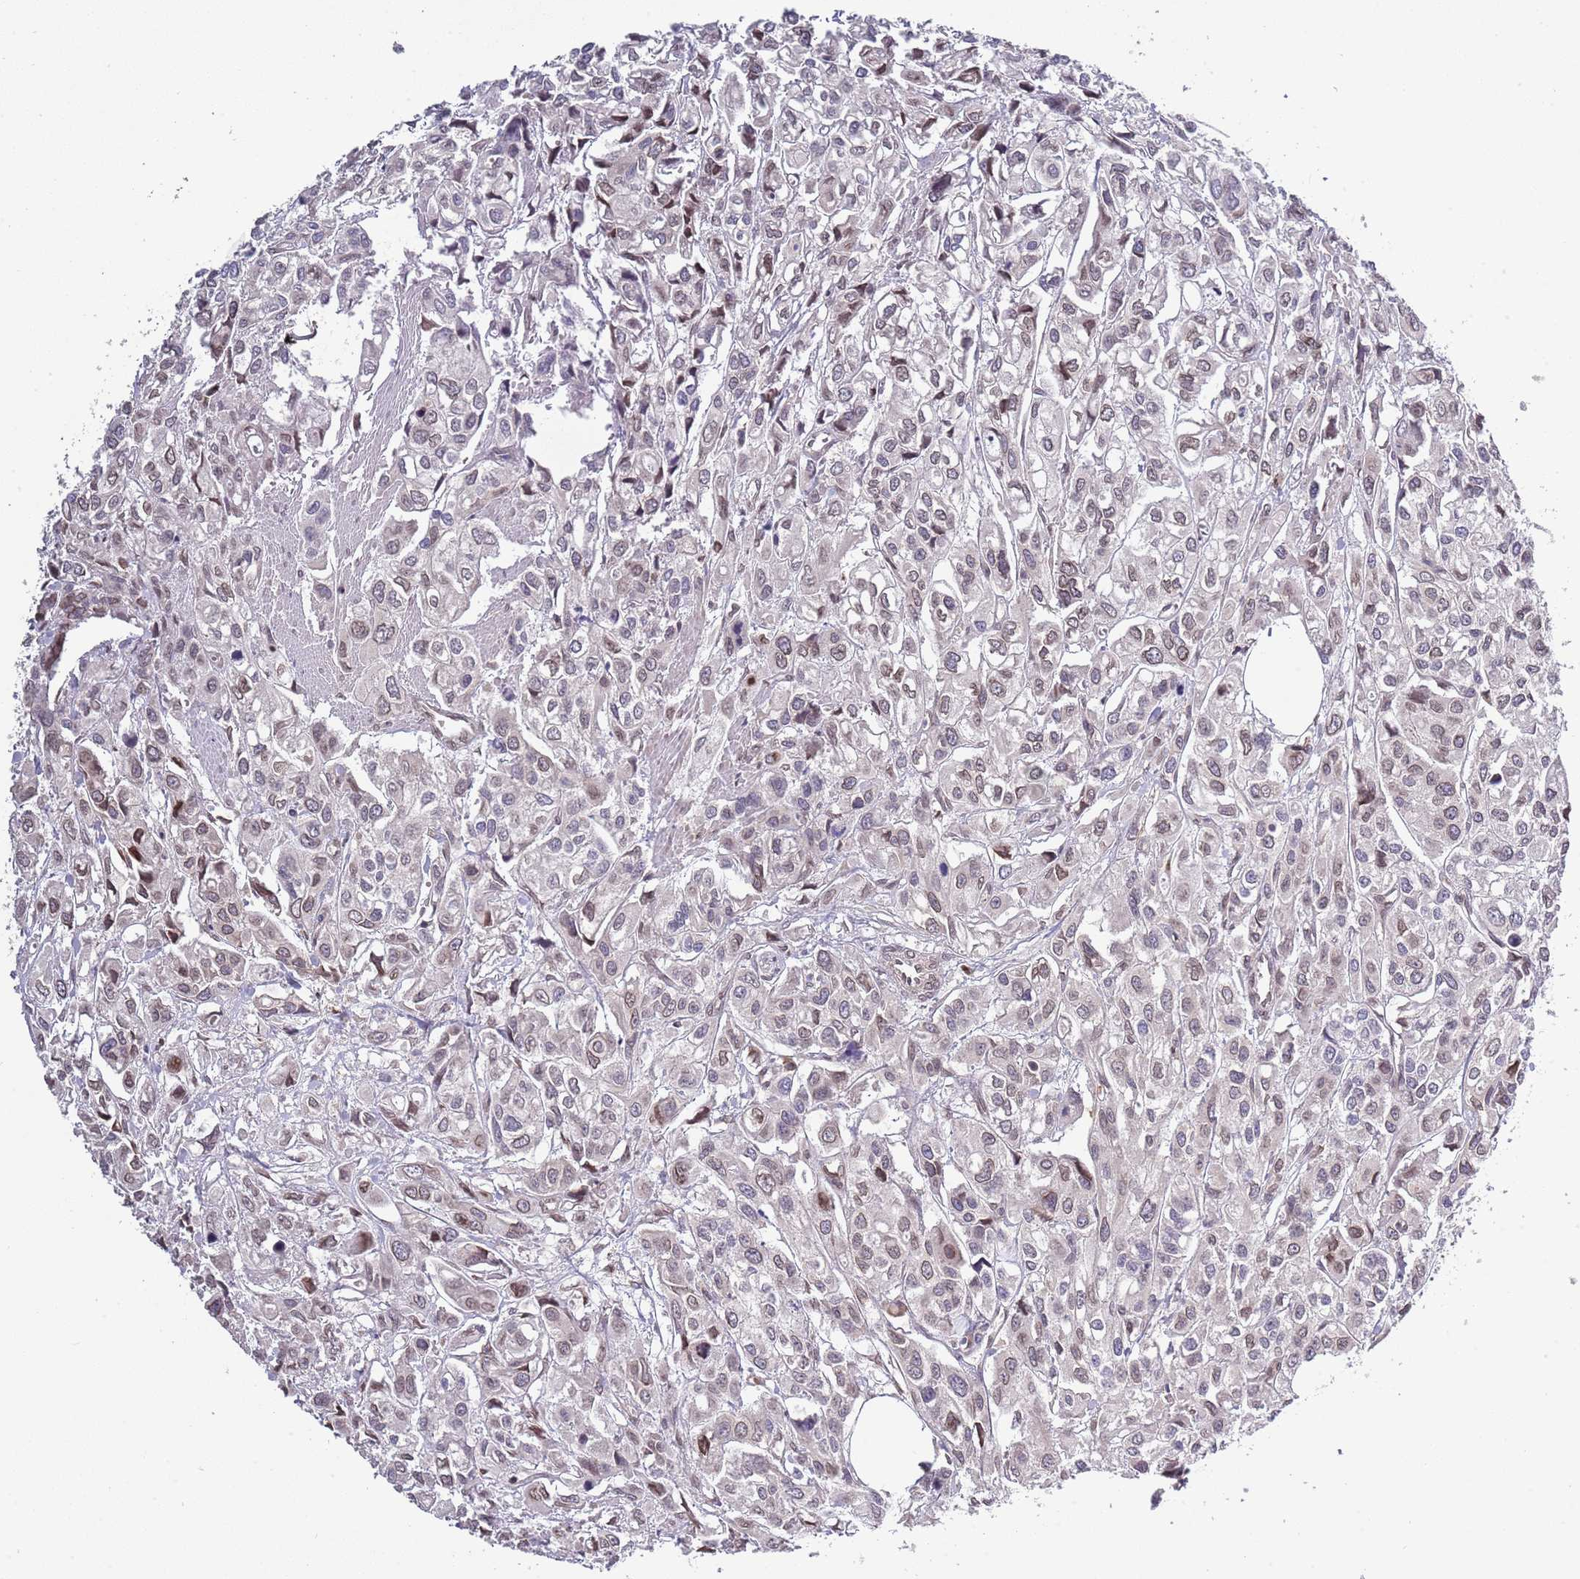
{"staining": {"intensity": "weak", "quantity": "<25%", "location": "nuclear"}, "tissue": "urothelial cancer", "cell_type": "Tumor cells", "image_type": "cancer", "snomed": [{"axis": "morphology", "description": "Urothelial carcinoma, High grade"}, {"axis": "topography", "description": "Urinary bladder"}], "caption": "Protein analysis of urothelial carcinoma (high-grade) reveals no significant expression in tumor cells.", "gene": "ZNF665", "patient": {"sex": "male", "age": 67}}